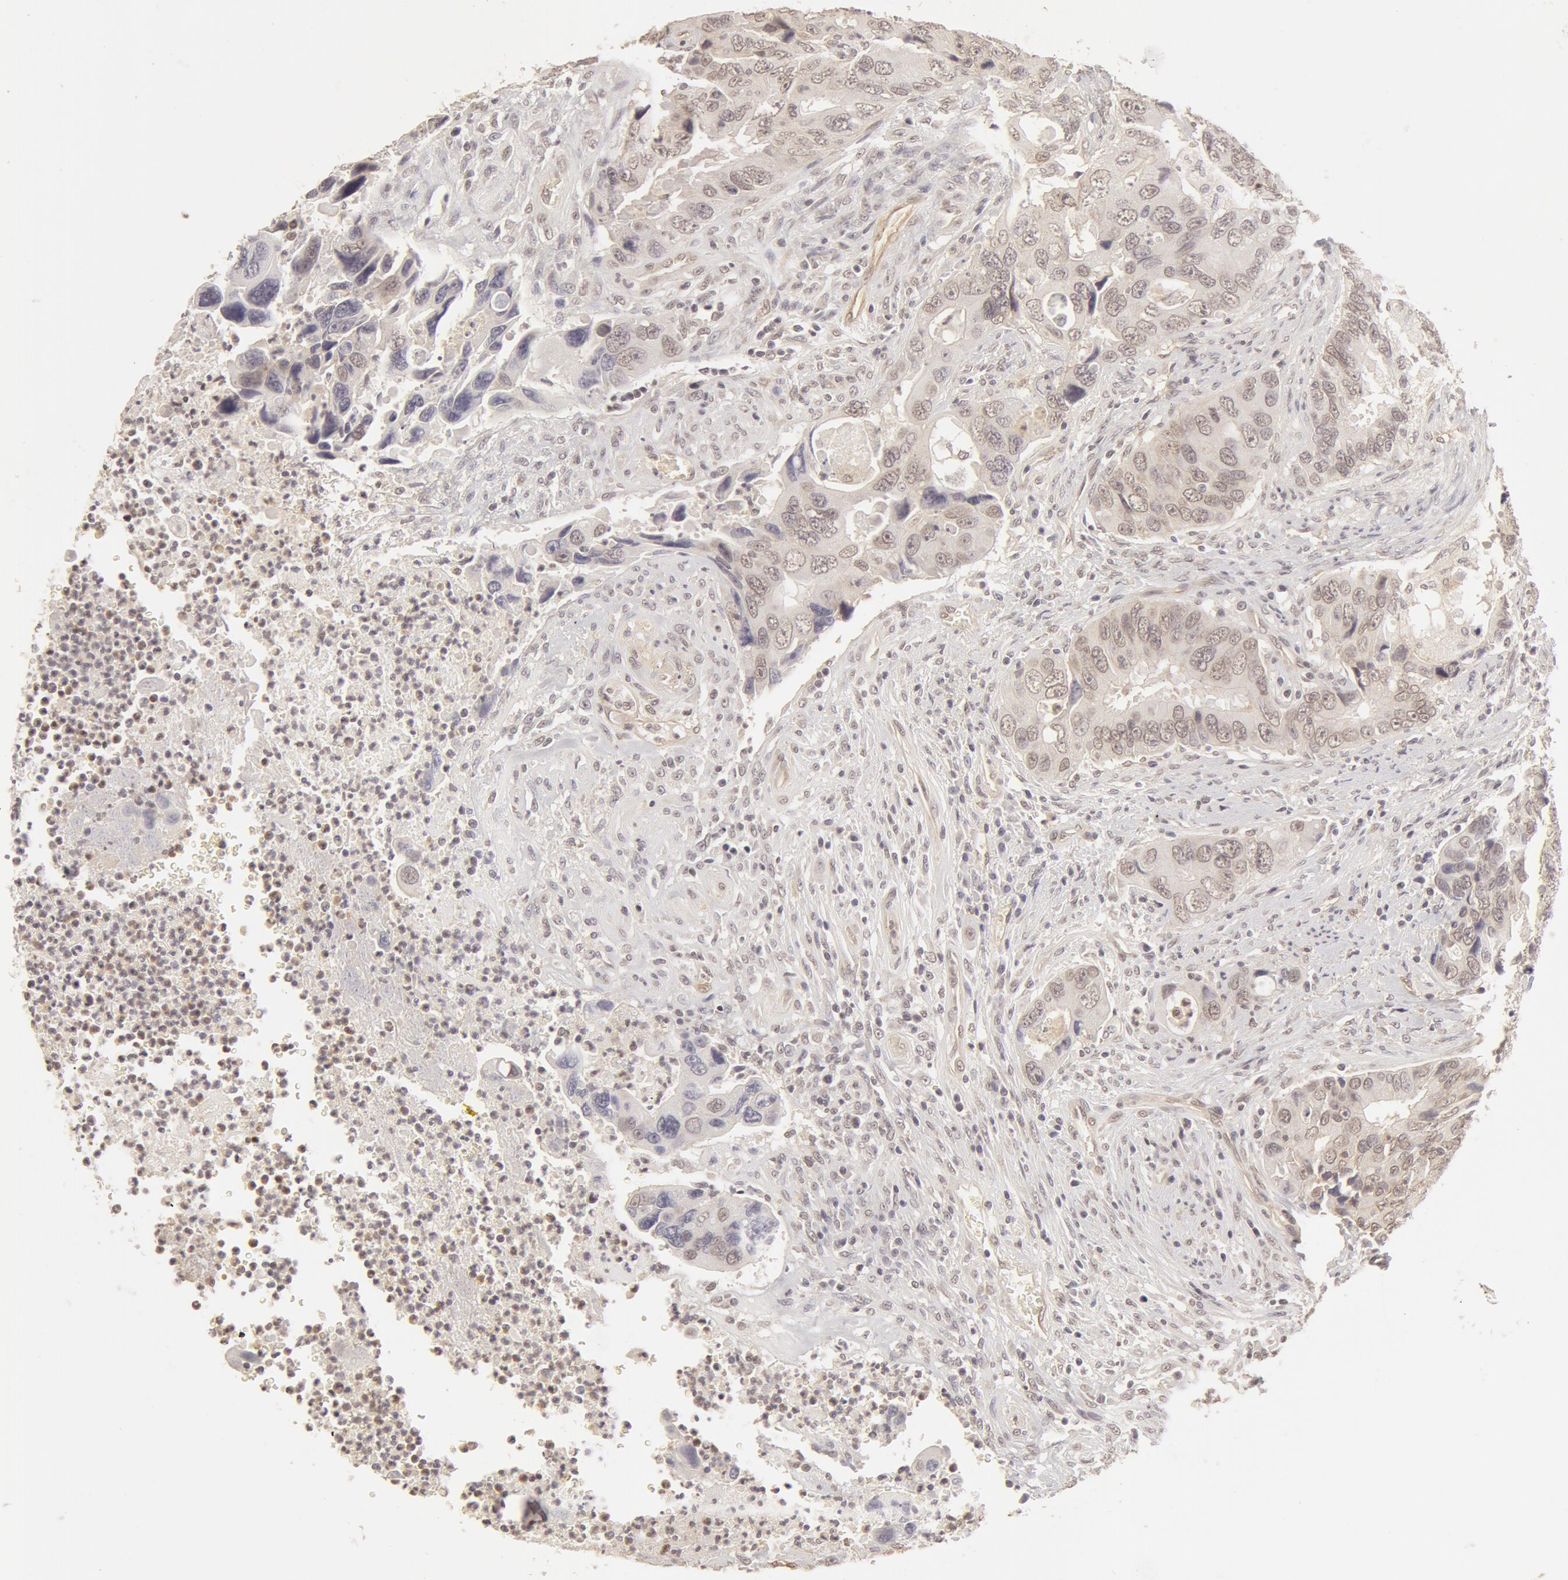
{"staining": {"intensity": "weak", "quantity": ">75%", "location": "cytoplasmic/membranous"}, "tissue": "colorectal cancer", "cell_type": "Tumor cells", "image_type": "cancer", "snomed": [{"axis": "morphology", "description": "Adenocarcinoma, NOS"}, {"axis": "topography", "description": "Rectum"}], "caption": "Colorectal cancer (adenocarcinoma) was stained to show a protein in brown. There is low levels of weak cytoplasmic/membranous staining in approximately >75% of tumor cells.", "gene": "ADAM10", "patient": {"sex": "female", "age": 67}}